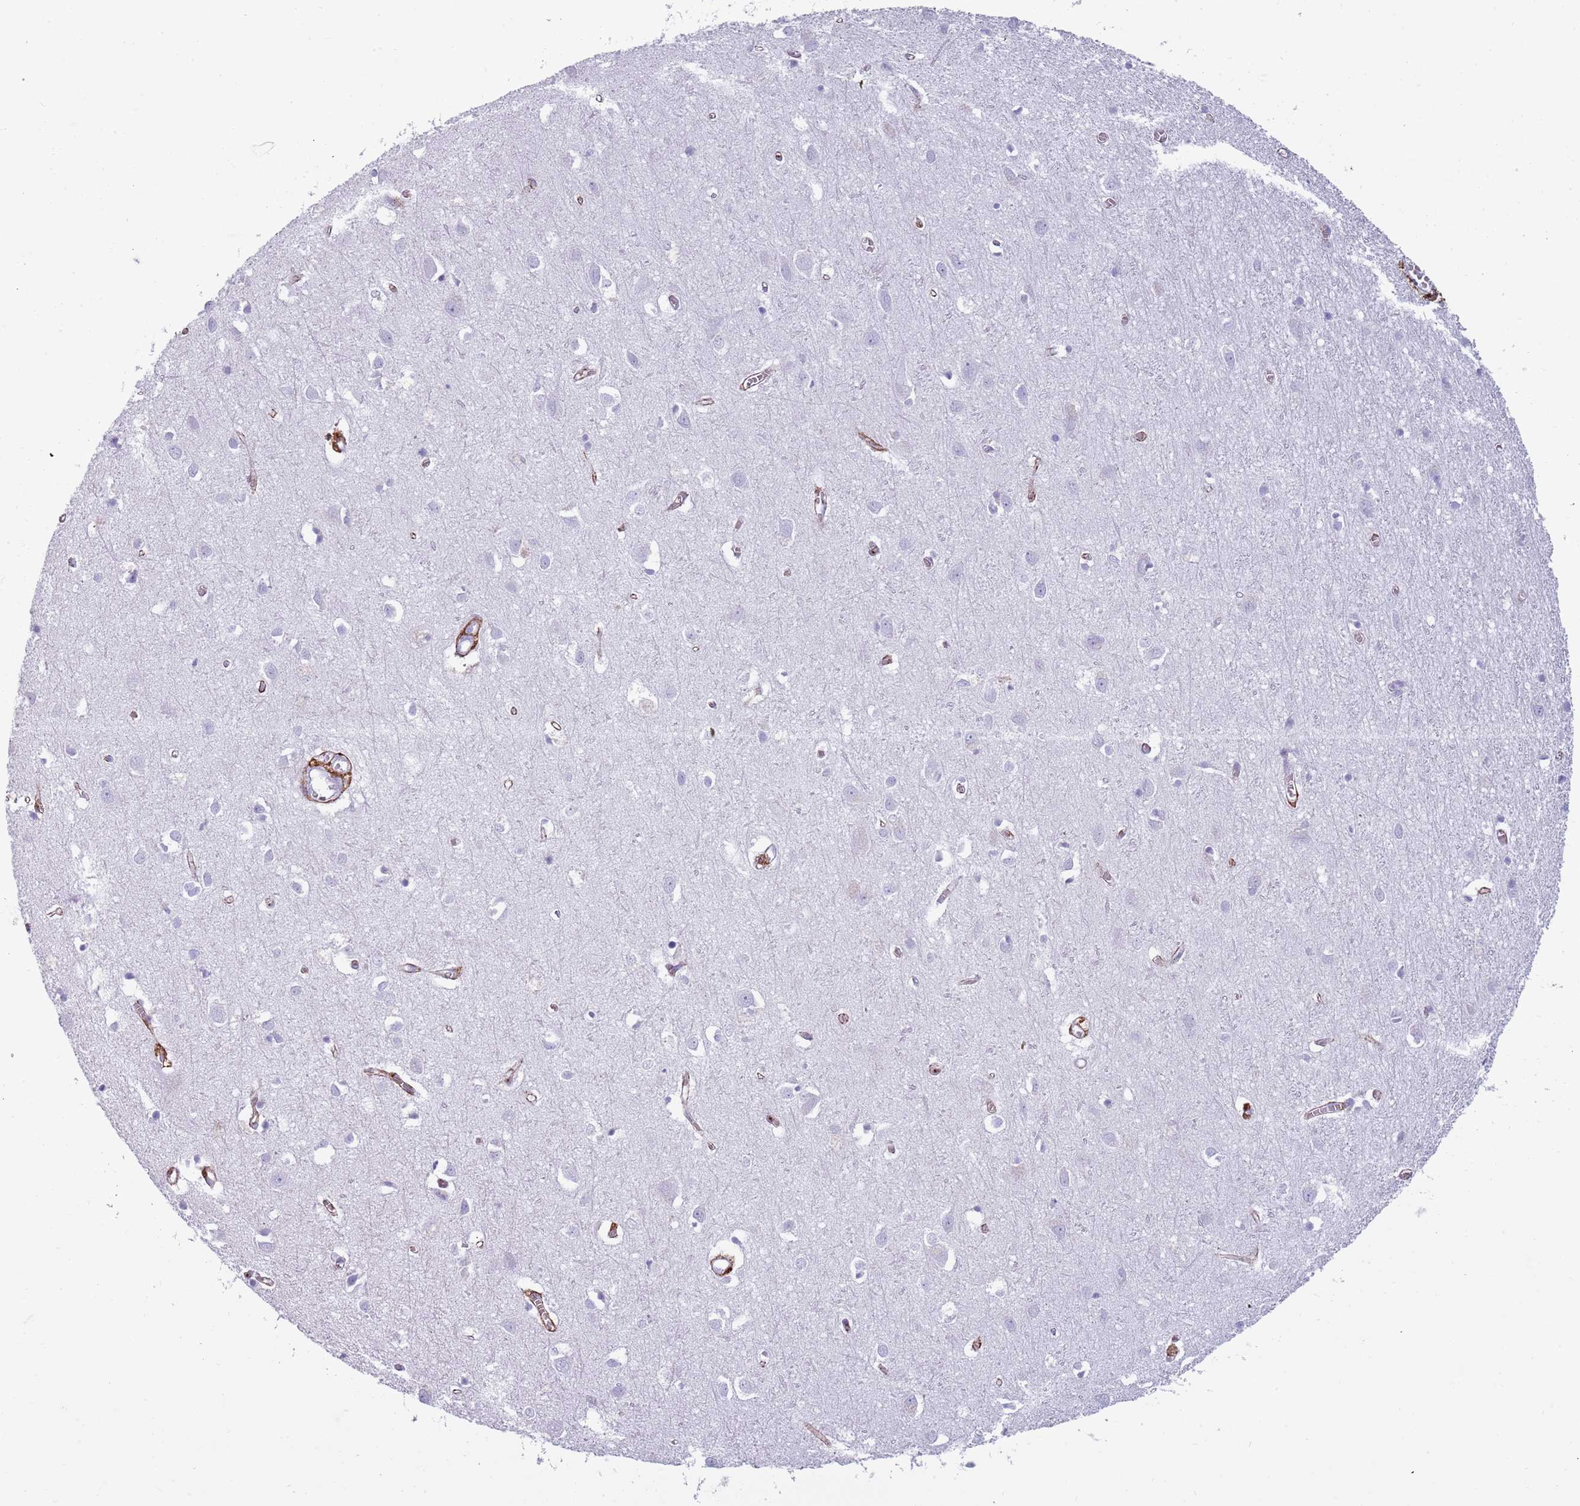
{"staining": {"intensity": "moderate", "quantity": ">75%", "location": "cytoplasmic/membranous"}, "tissue": "cerebral cortex", "cell_type": "Endothelial cells", "image_type": "normal", "snomed": [{"axis": "morphology", "description": "Normal tissue, NOS"}, {"axis": "topography", "description": "Cerebral cortex"}], "caption": "This histopathology image demonstrates immunohistochemistry staining of unremarkable human cerebral cortex, with medium moderate cytoplasmic/membranous expression in about >75% of endothelial cells.", "gene": "COLEC12", "patient": {"sex": "female", "age": 64}}